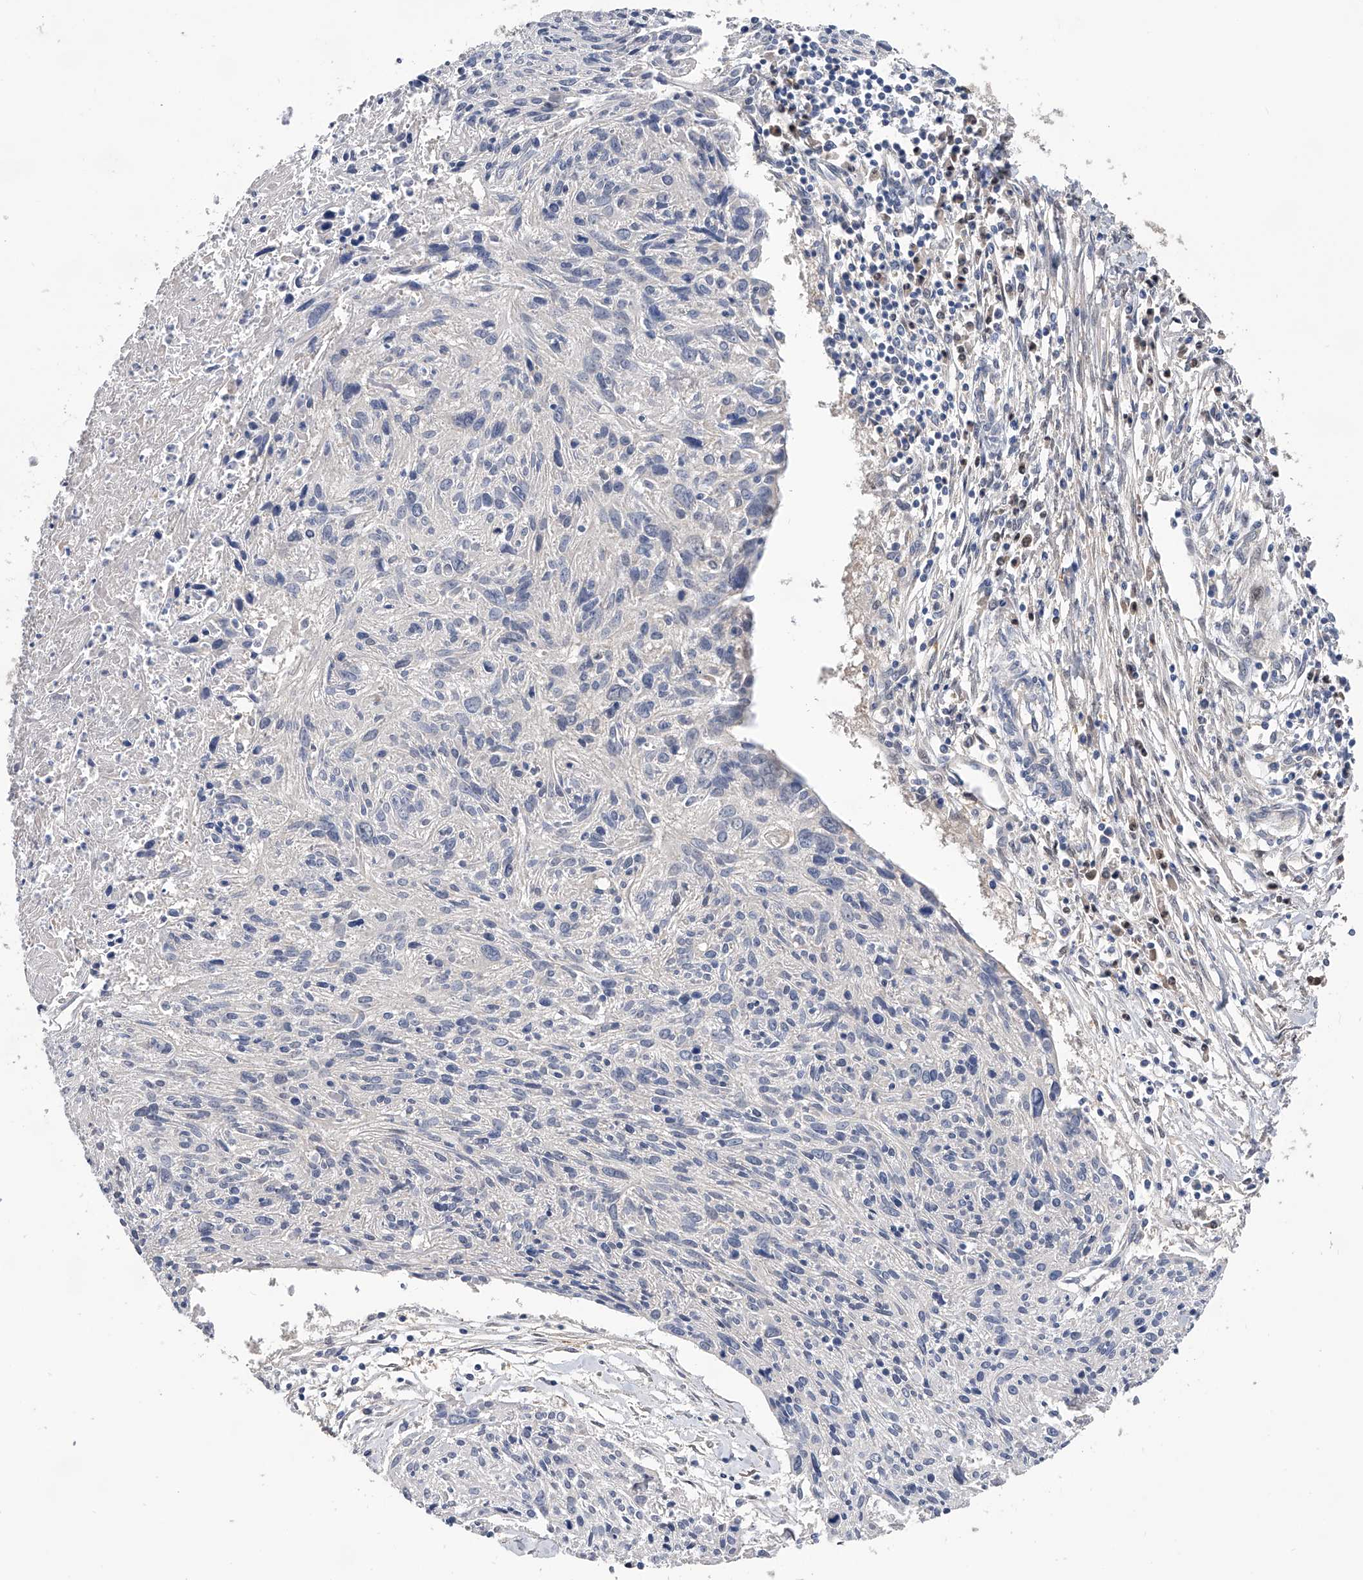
{"staining": {"intensity": "negative", "quantity": "none", "location": "none"}, "tissue": "cervical cancer", "cell_type": "Tumor cells", "image_type": "cancer", "snomed": [{"axis": "morphology", "description": "Squamous cell carcinoma, NOS"}, {"axis": "topography", "description": "Cervix"}], "caption": "This is an IHC micrograph of squamous cell carcinoma (cervical). There is no staining in tumor cells.", "gene": "PGM3", "patient": {"sex": "female", "age": 51}}